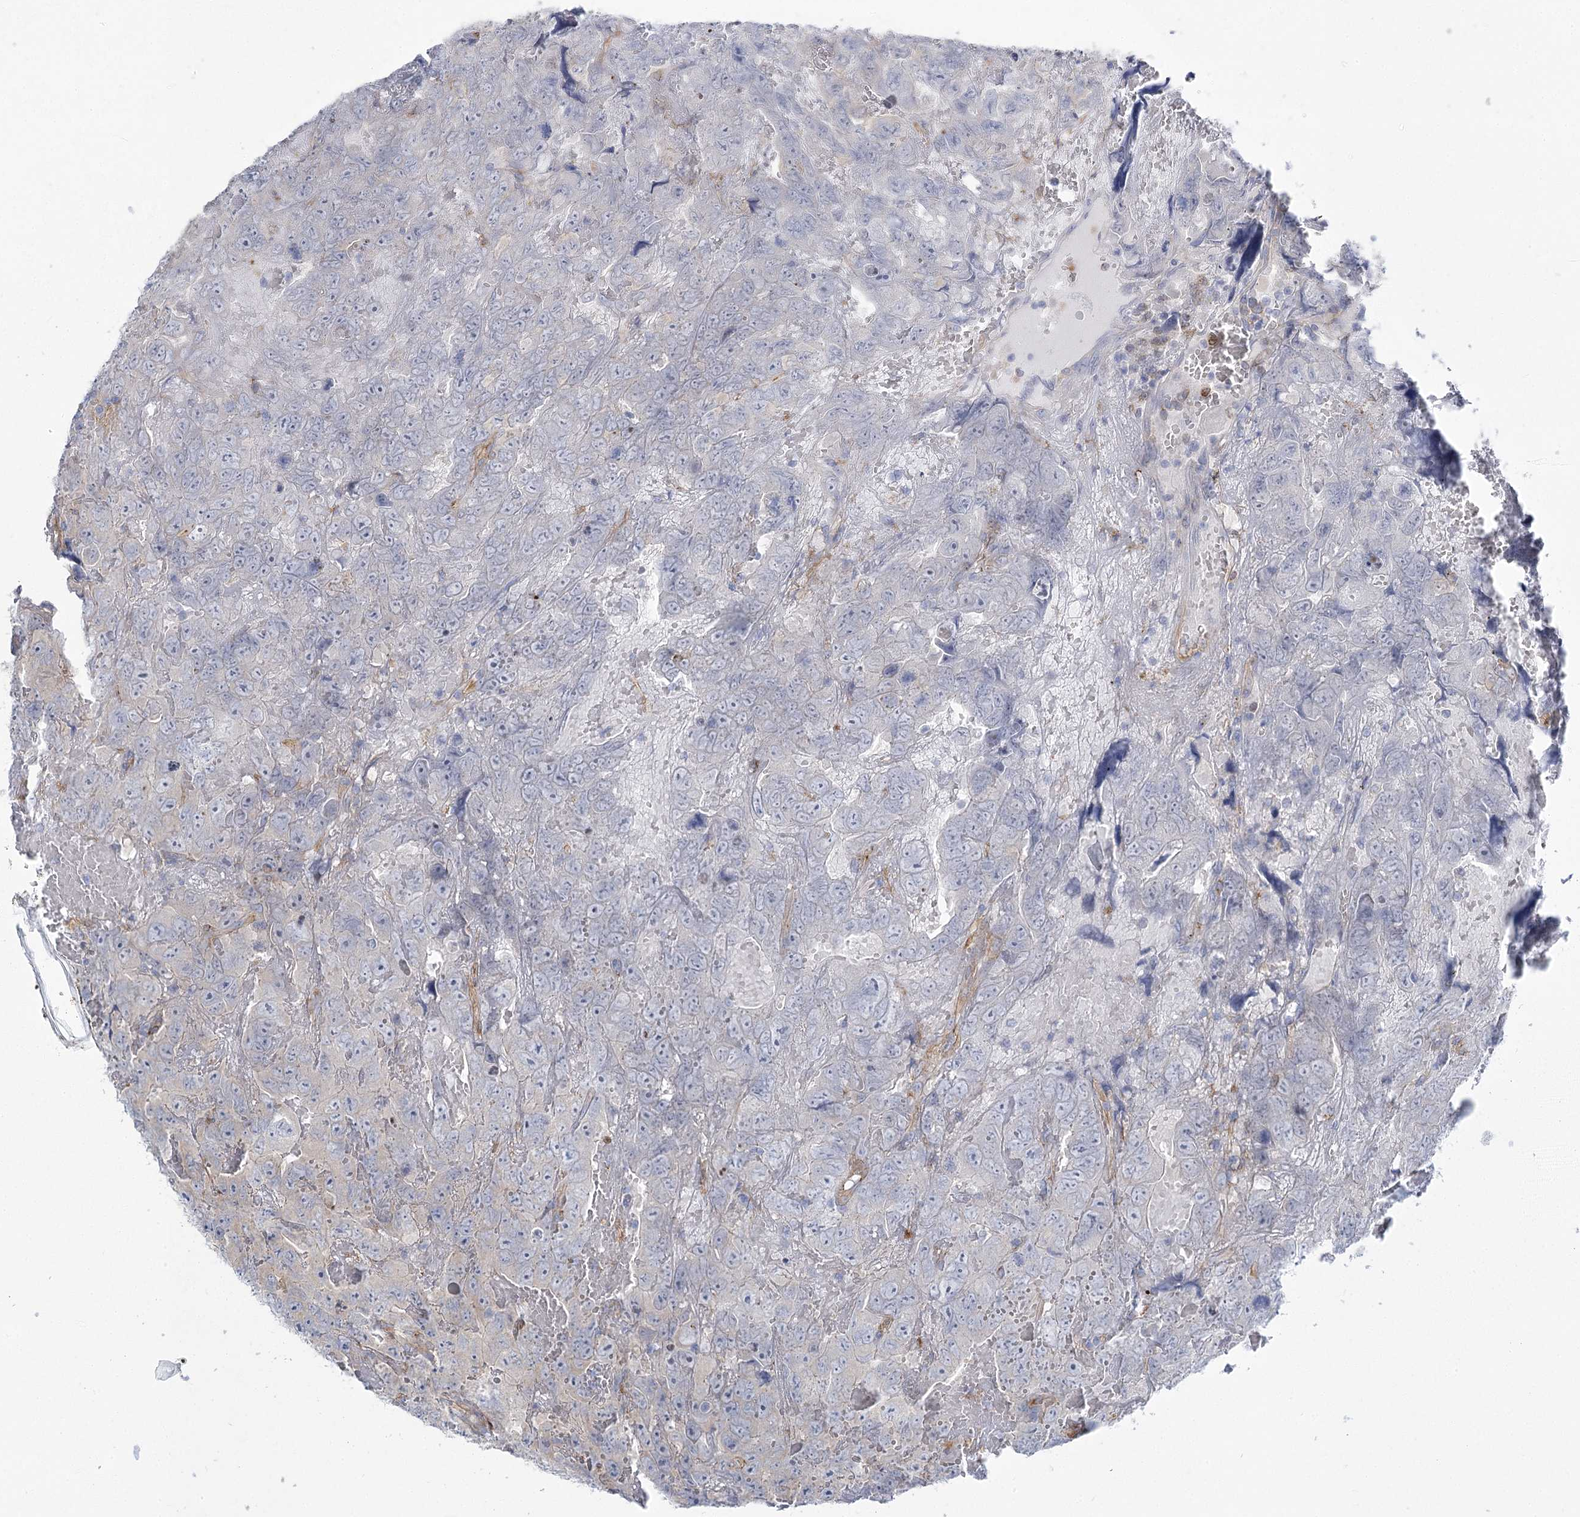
{"staining": {"intensity": "negative", "quantity": "none", "location": "none"}, "tissue": "testis cancer", "cell_type": "Tumor cells", "image_type": "cancer", "snomed": [{"axis": "morphology", "description": "Carcinoma, Embryonal, NOS"}, {"axis": "topography", "description": "Testis"}], "caption": "This histopathology image is of testis embryonal carcinoma stained with immunohistochemistry to label a protein in brown with the nuclei are counter-stained blue. There is no staining in tumor cells. (Brightfield microscopy of DAB immunohistochemistry (IHC) at high magnification).", "gene": "CCDC88A", "patient": {"sex": "male", "age": 45}}